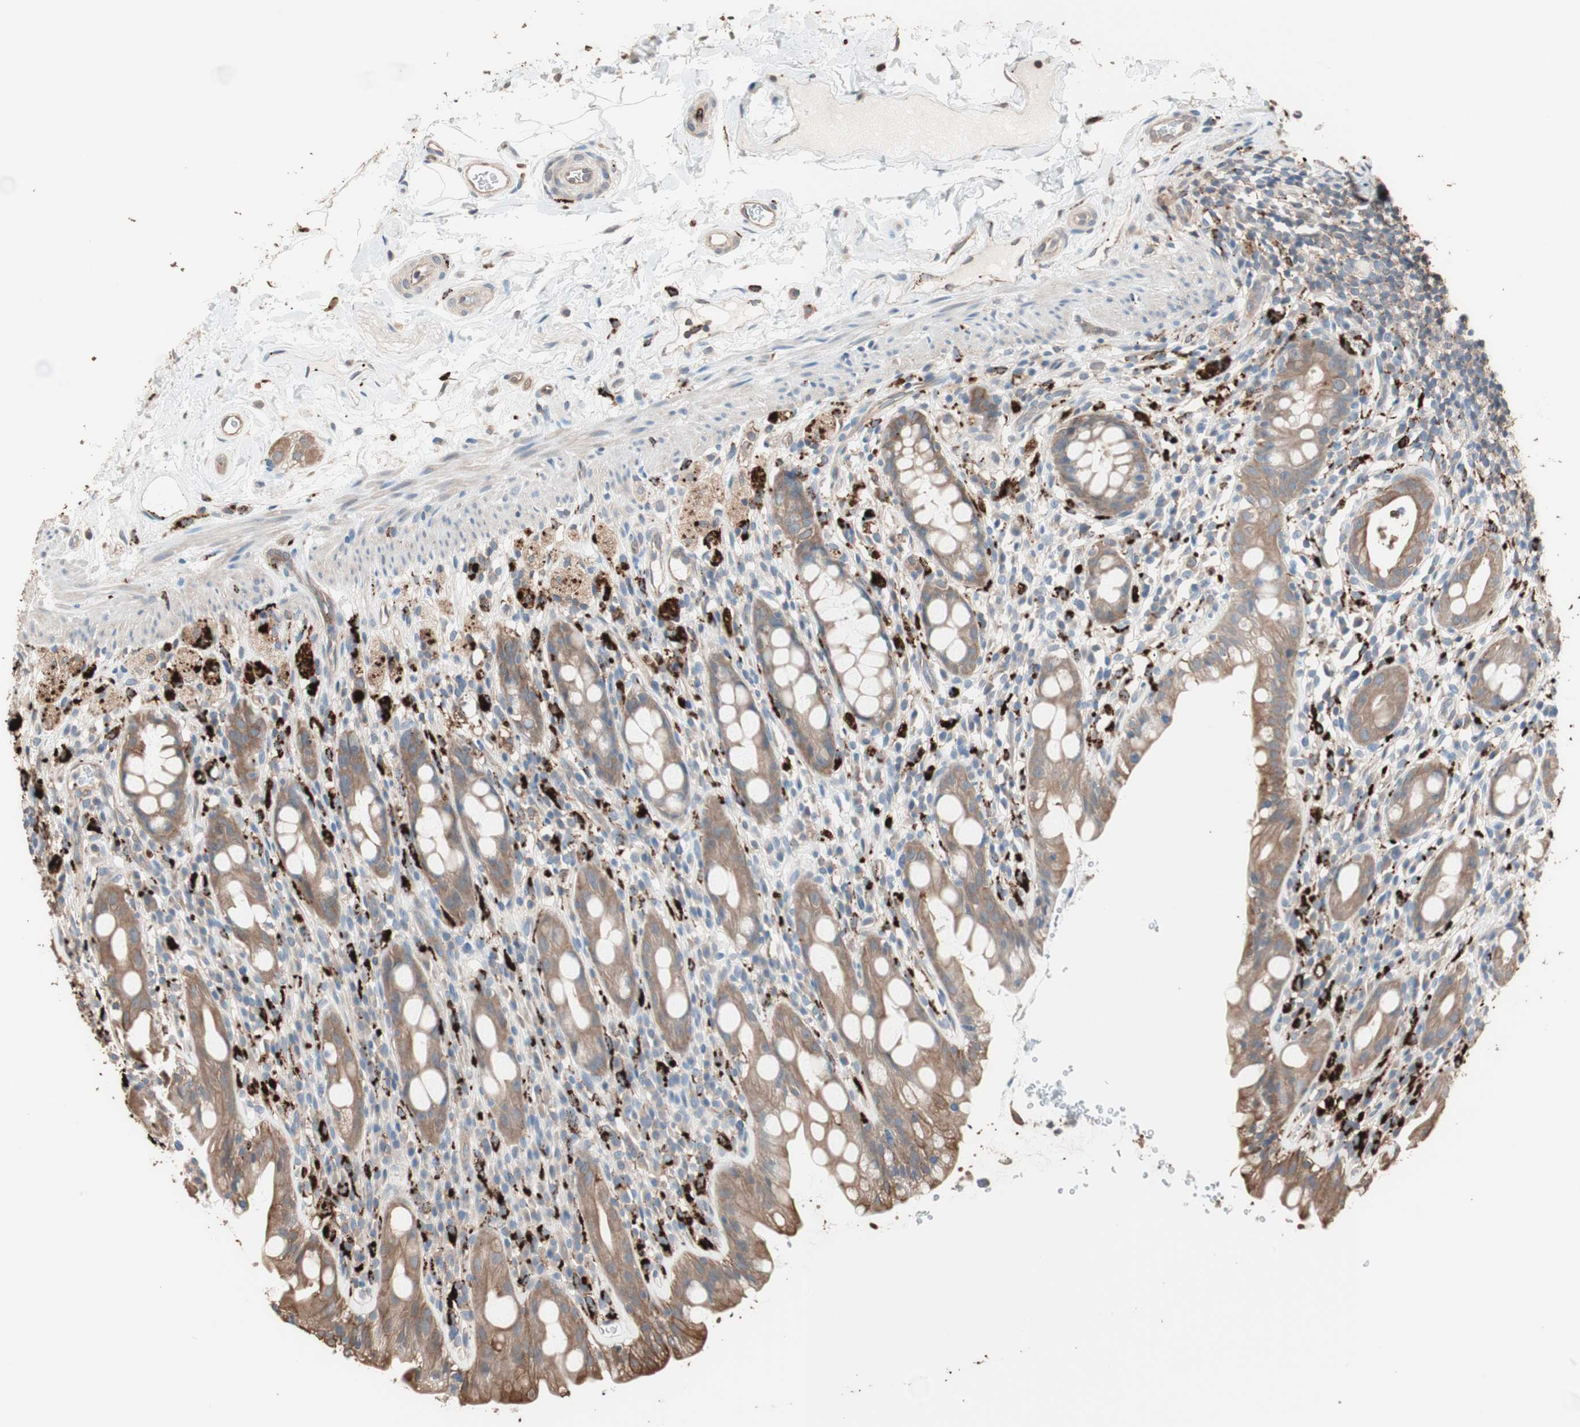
{"staining": {"intensity": "strong", "quantity": ">75%", "location": "cytoplasmic/membranous"}, "tissue": "rectum", "cell_type": "Glandular cells", "image_type": "normal", "snomed": [{"axis": "morphology", "description": "Normal tissue, NOS"}, {"axis": "topography", "description": "Rectum"}], "caption": "An IHC image of benign tissue is shown. Protein staining in brown highlights strong cytoplasmic/membranous positivity in rectum within glandular cells. (IHC, brightfield microscopy, high magnification).", "gene": "CCT3", "patient": {"sex": "male", "age": 44}}